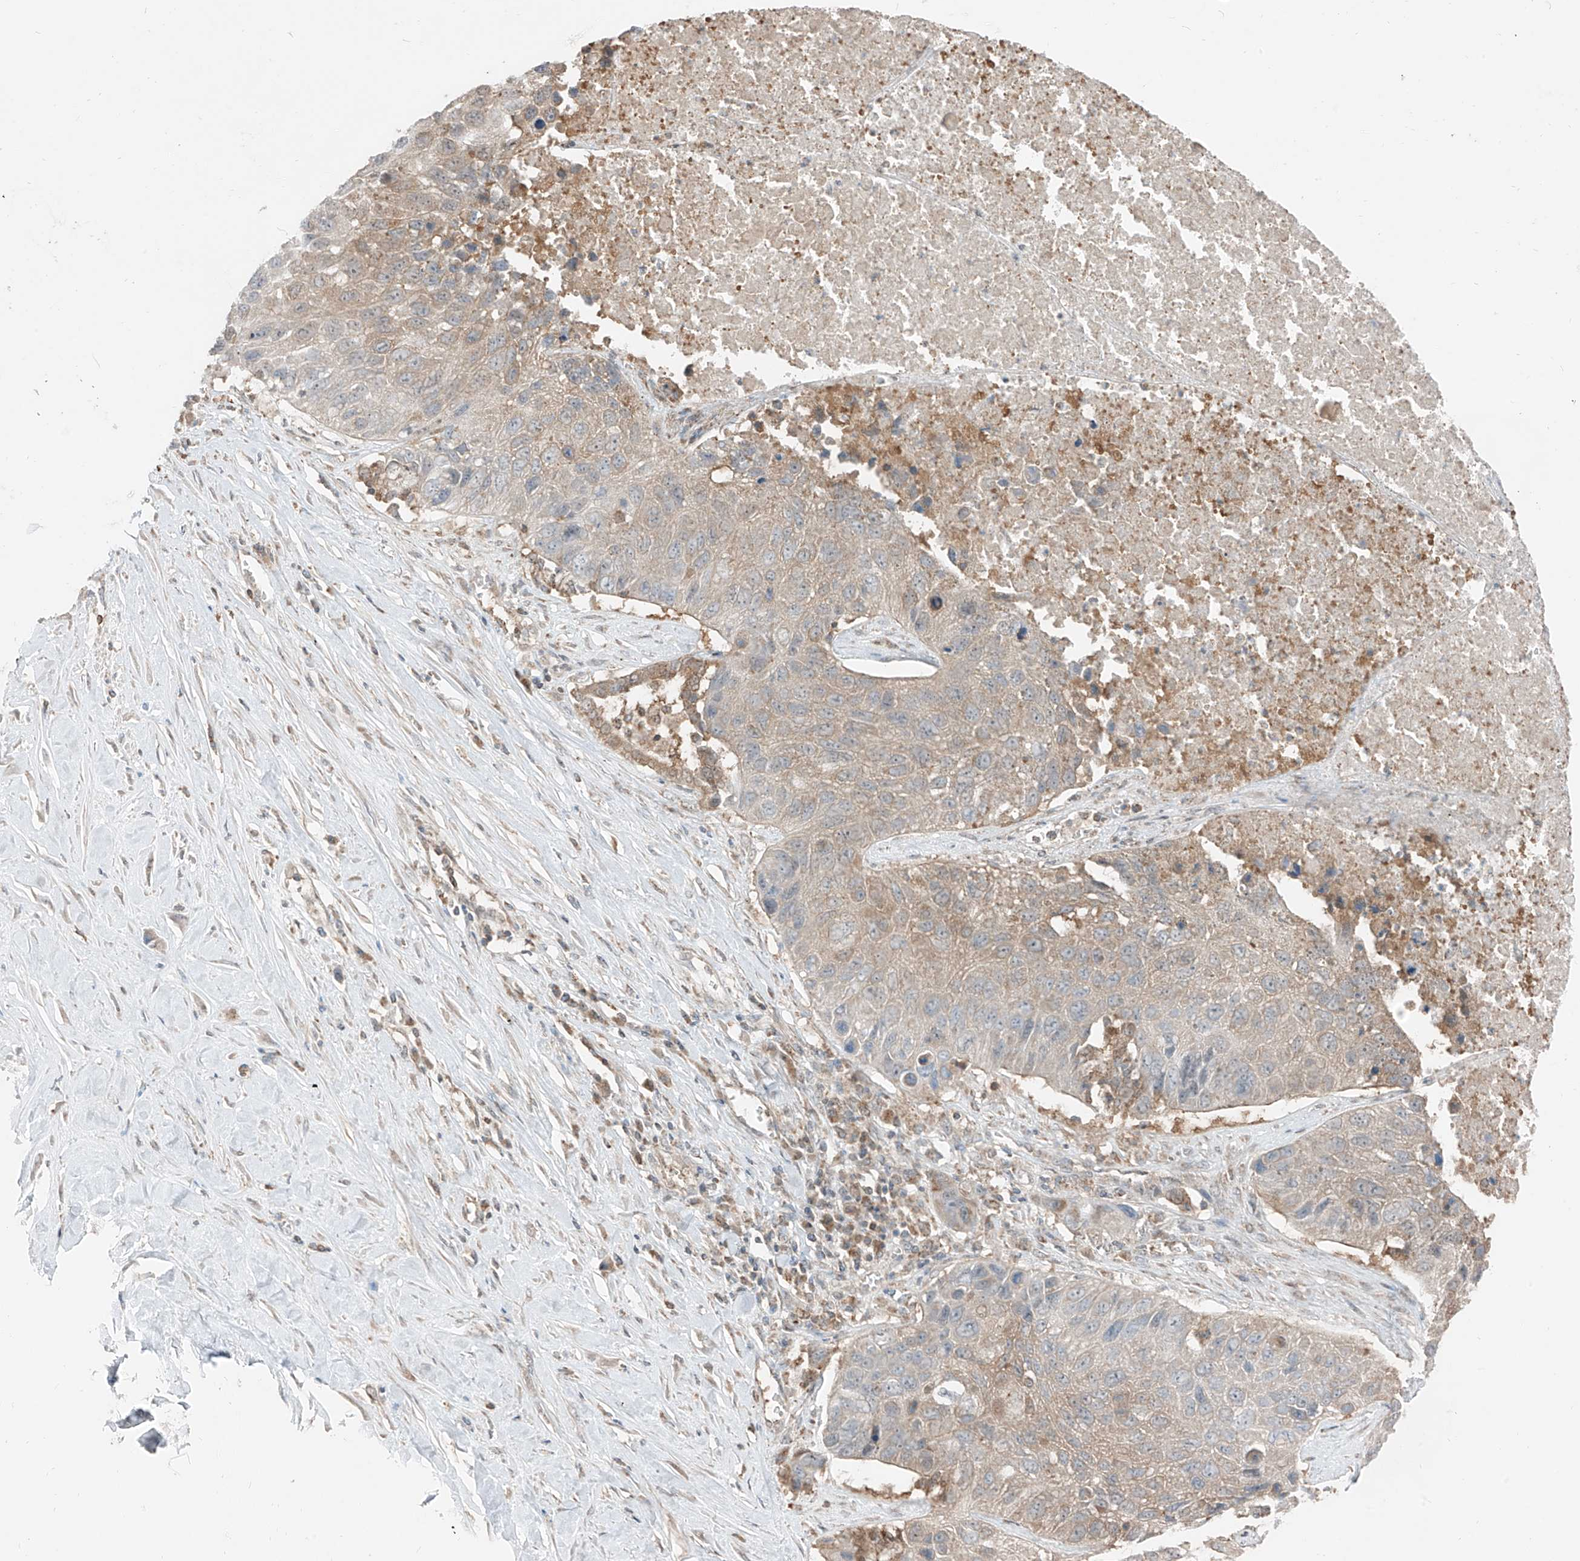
{"staining": {"intensity": "weak", "quantity": "<25%", "location": "cytoplasmic/membranous"}, "tissue": "lung cancer", "cell_type": "Tumor cells", "image_type": "cancer", "snomed": [{"axis": "morphology", "description": "Squamous cell carcinoma, NOS"}, {"axis": "topography", "description": "Lung"}], "caption": "A high-resolution histopathology image shows immunohistochemistry (IHC) staining of squamous cell carcinoma (lung), which reveals no significant positivity in tumor cells.", "gene": "ETHE1", "patient": {"sex": "male", "age": 61}}